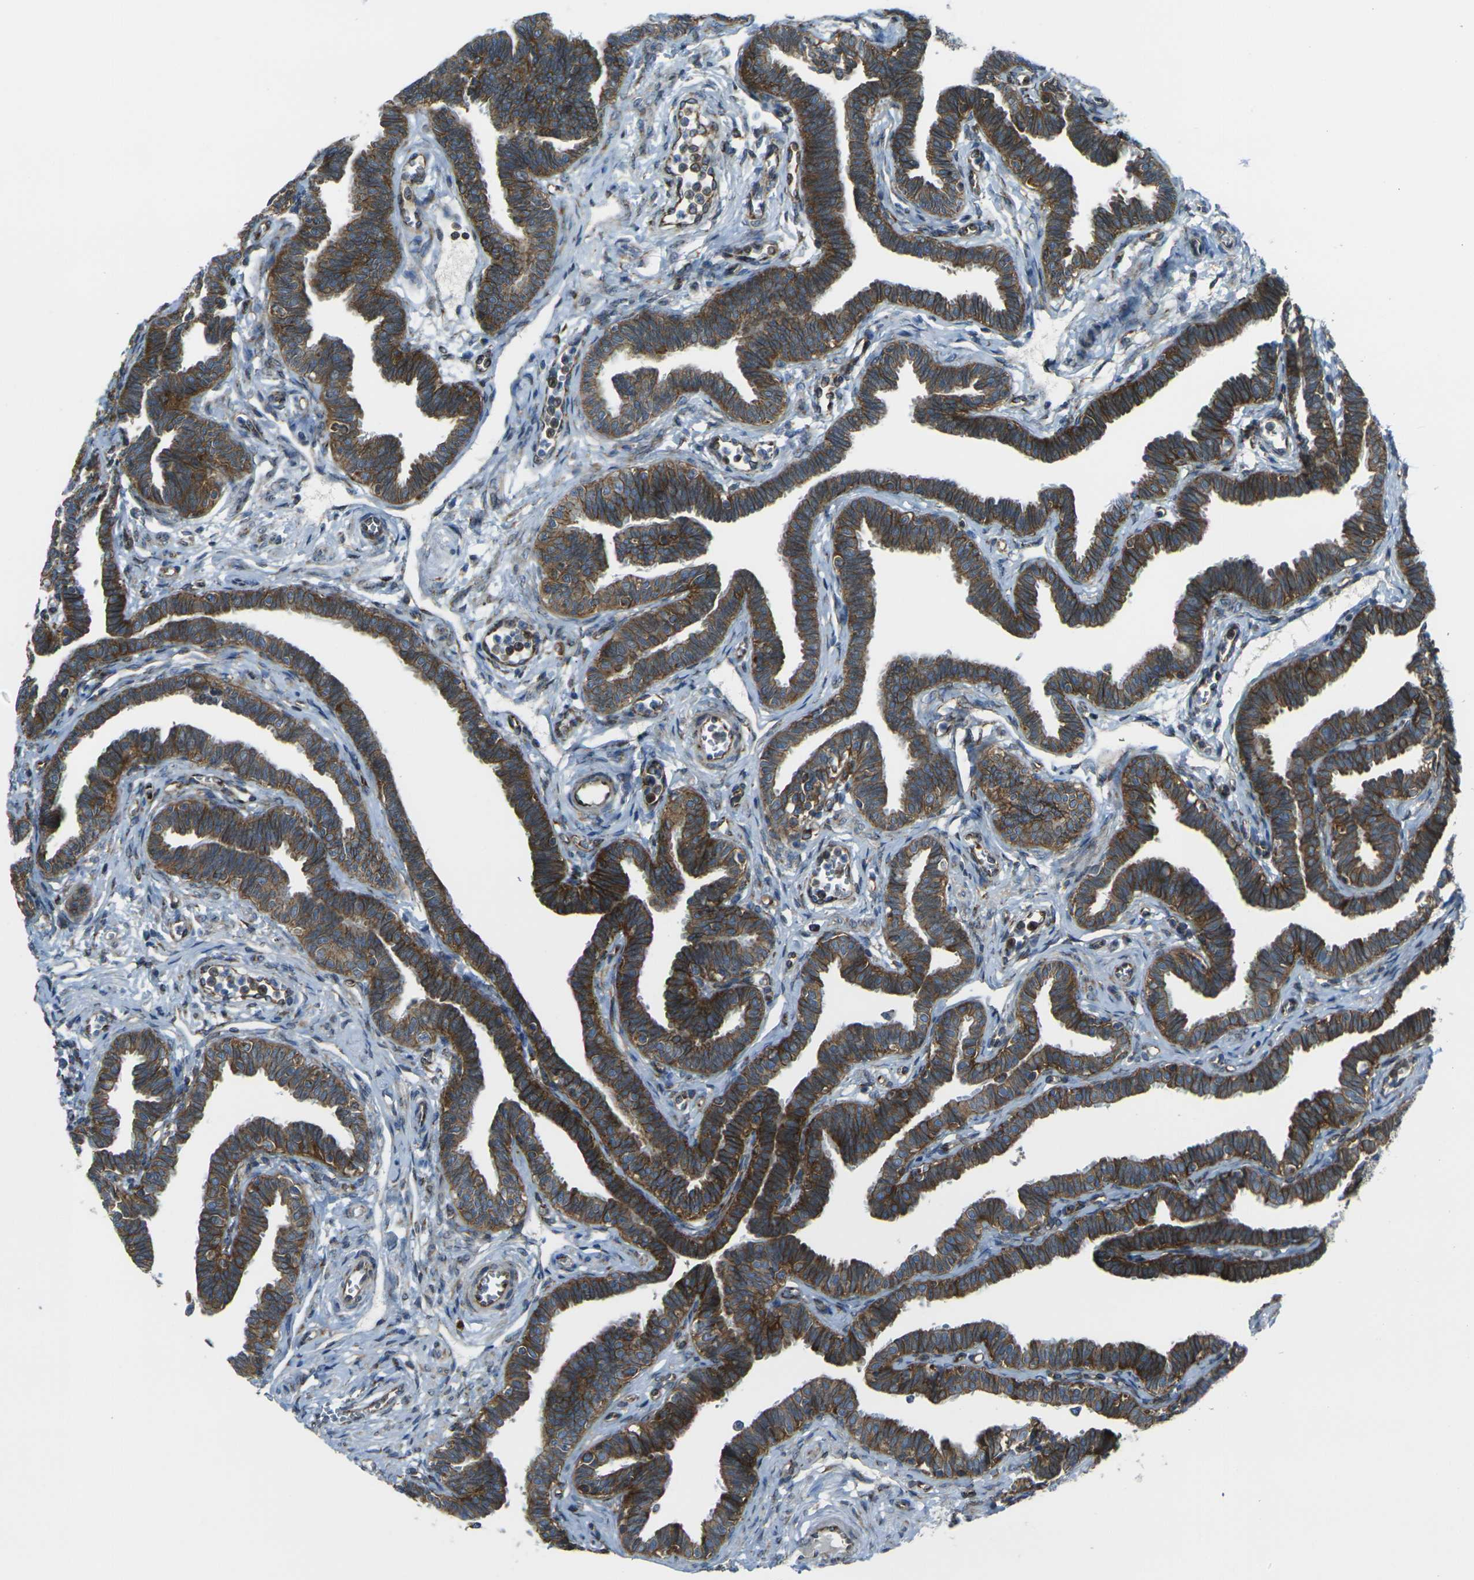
{"staining": {"intensity": "strong", "quantity": ">75%", "location": "cytoplasmic/membranous"}, "tissue": "fallopian tube", "cell_type": "Glandular cells", "image_type": "normal", "snomed": [{"axis": "morphology", "description": "Normal tissue, NOS"}, {"axis": "topography", "description": "Fallopian tube"}, {"axis": "topography", "description": "Ovary"}], "caption": "This micrograph shows unremarkable fallopian tube stained with immunohistochemistry (IHC) to label a protein in brown. The cytoplasmic/membranous of glandular cells show strong positivity for the protein. Nuclei are counter-stained blue.", "gene": "CELSR2", "patient": {"sex": "female", "age": 23}}